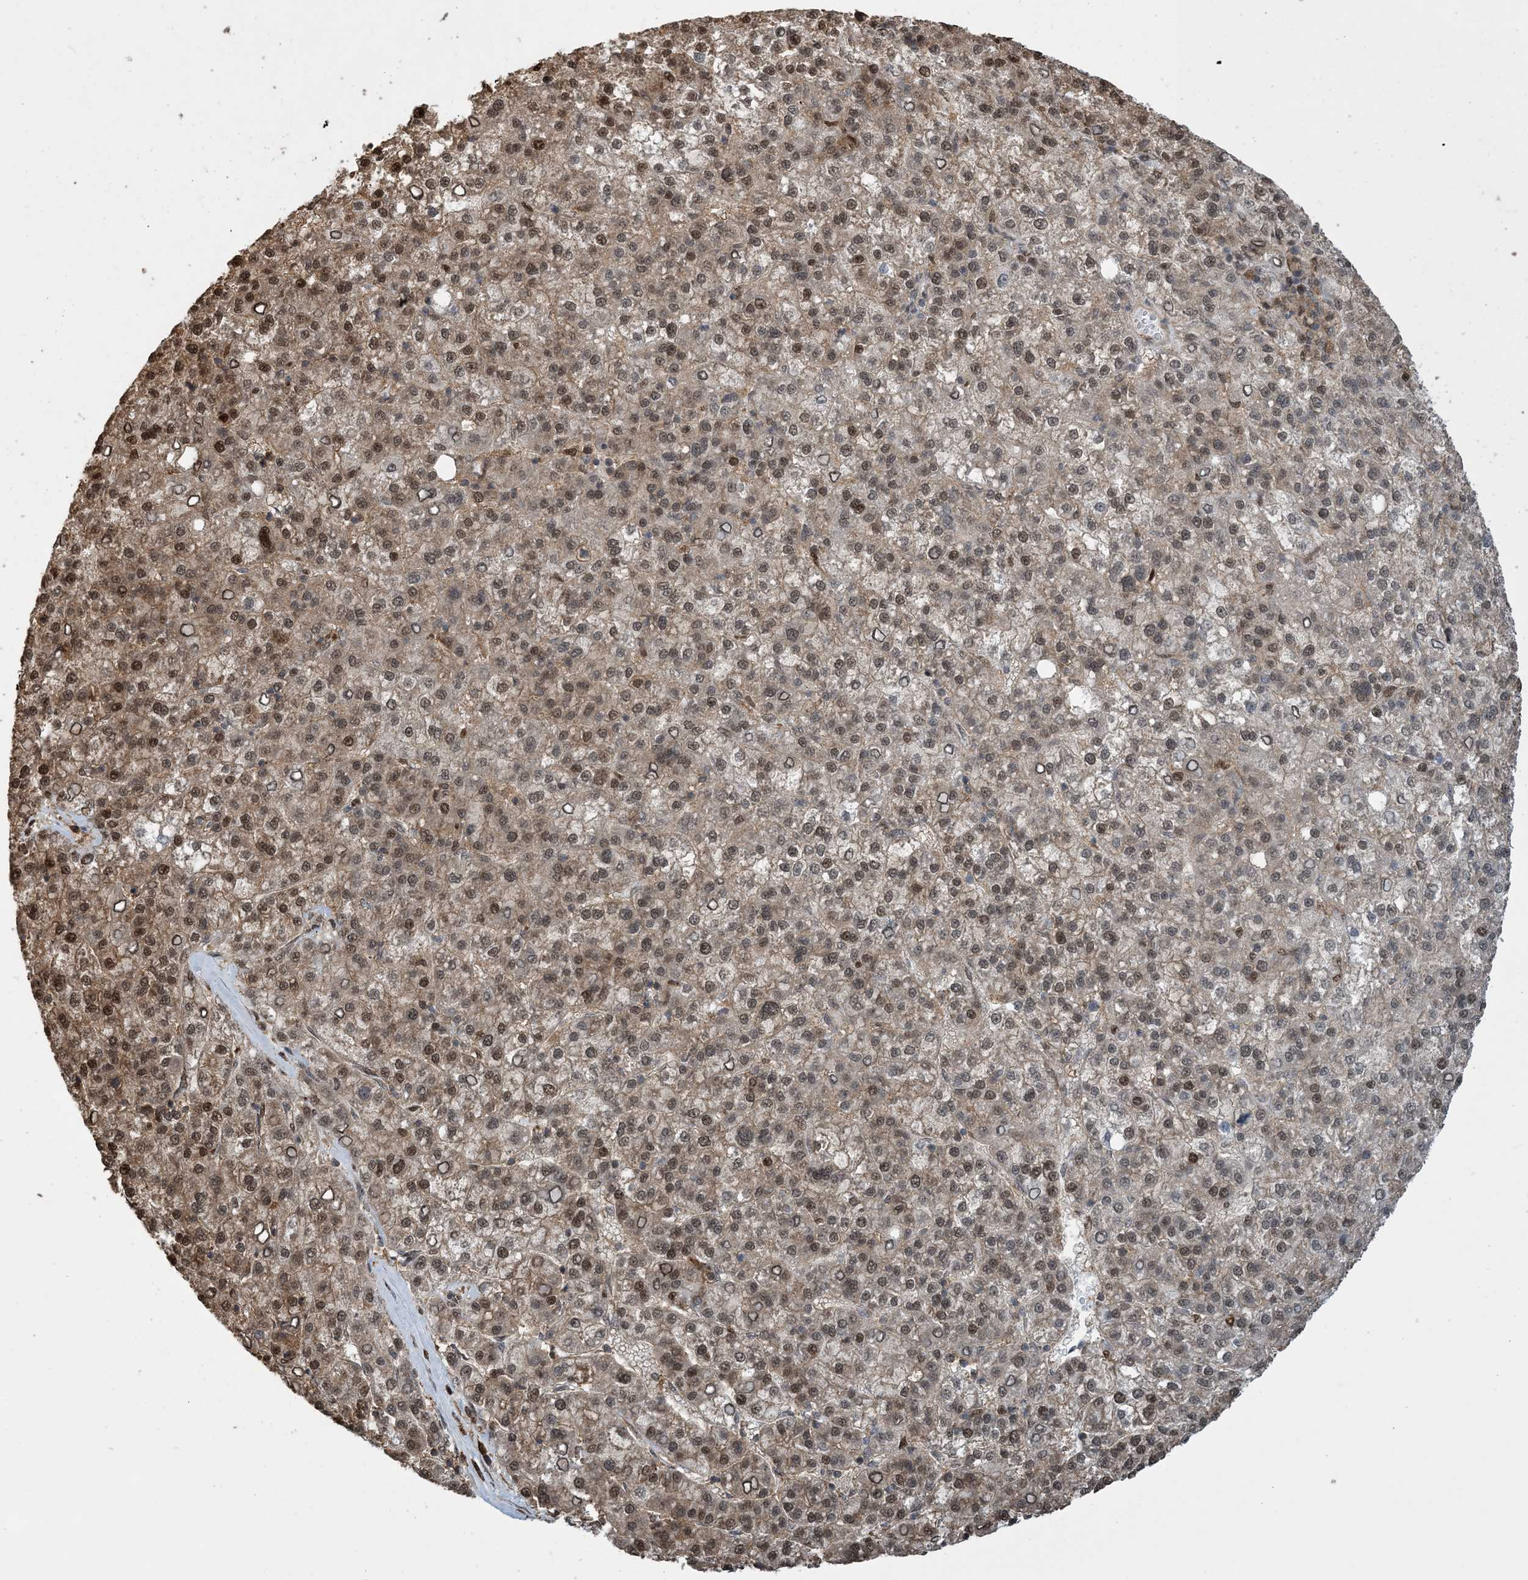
{"staining": {"intensity": "moderate", "quantity": ">75%", "location": "nuclear"}, "tissue": "liver cancer", "cell_type": "Tumor cells", "image_type": "cancer", "snomed": [{"axis": "morphology", "description": "Carcinoma, Hepatocellular, NOS"}, {"axis": "topography", "description": "Liver"}], "caption": "Moderate nuclear positivity is identified in about >75% of tumor cells in liver hepatocellular carcinoma. Using DAB (brown) and hematoxylin (blue) stains, captured at high magnification using brightfield microscopy.", "gene": "HSPA1A", "patient": {"sex": "female", "age": 58}}